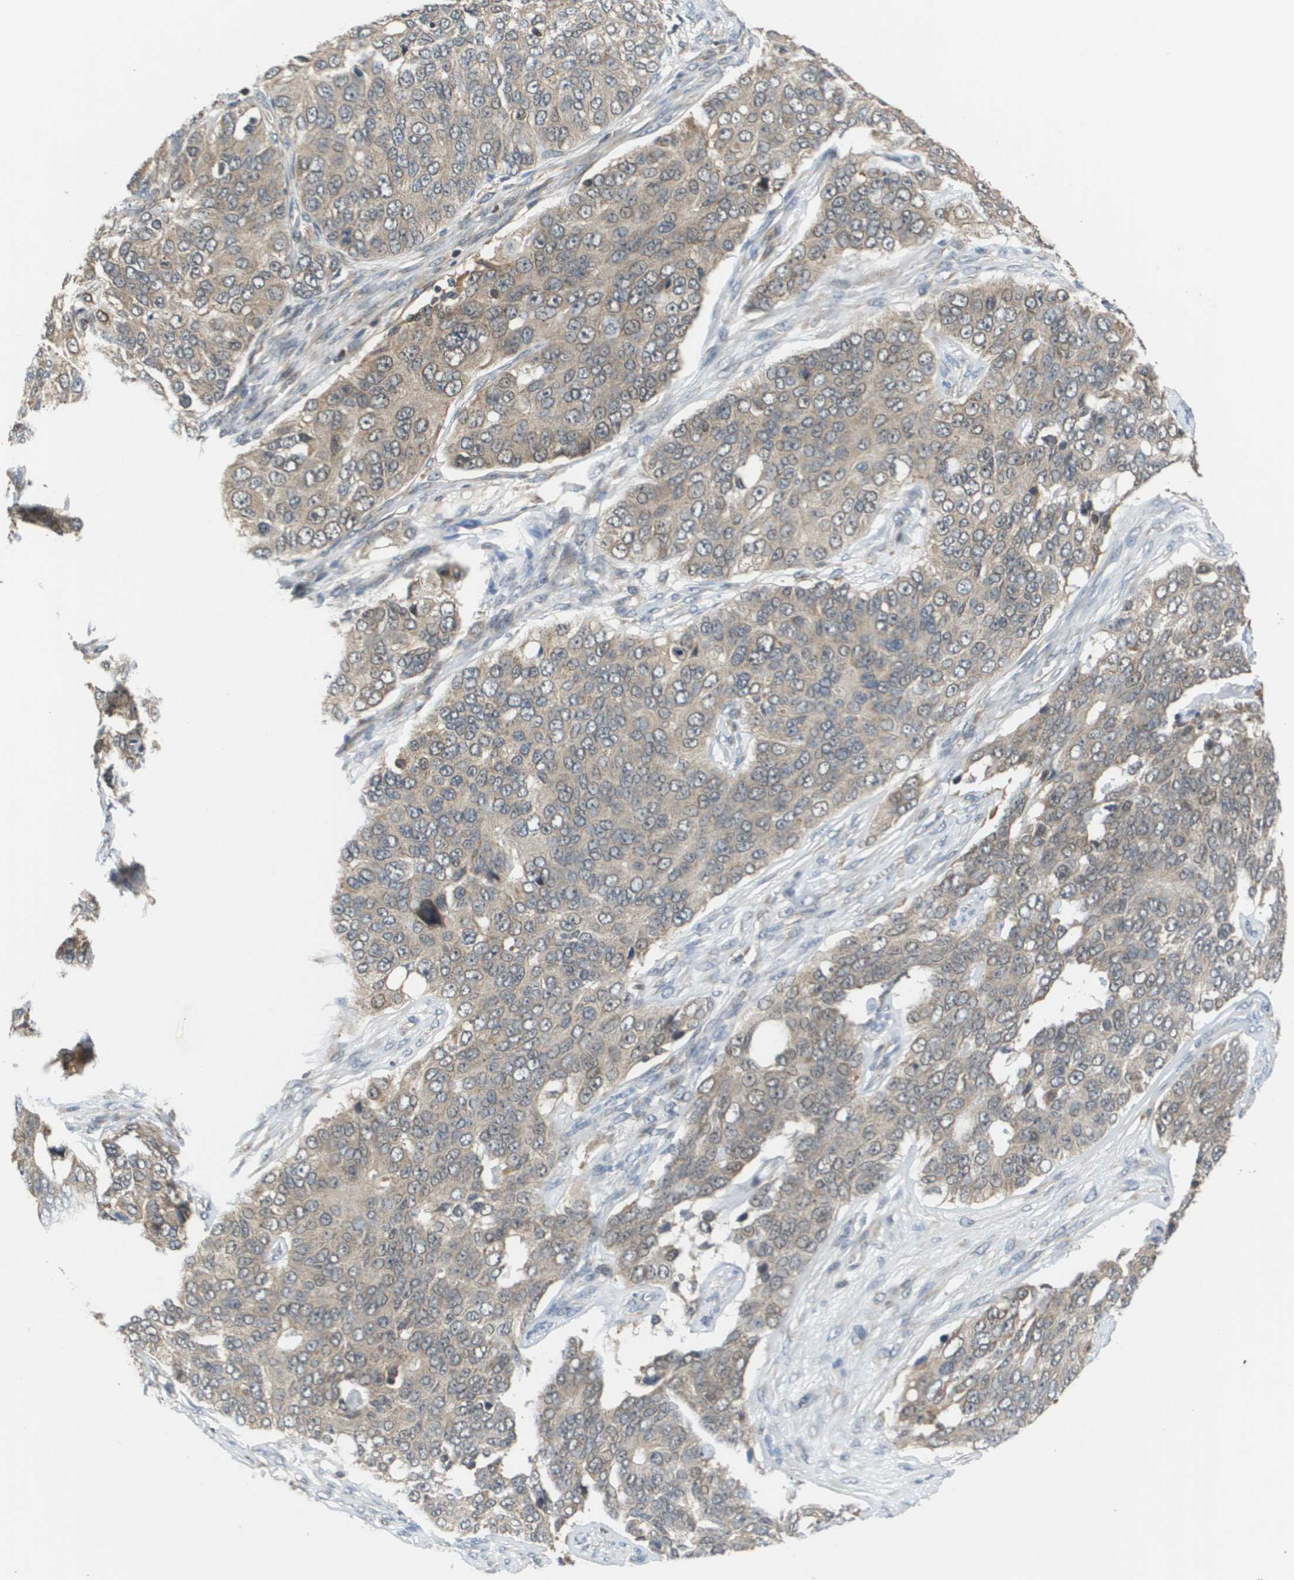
{"staining": {"intensity": "weak", "quantity": "25%-75%", "location": "cytoplasmic/membranous"}, "tissue": "ovarian cancer", "cell_type": "Tumor cells", "image_type": "cancer", "snomed": [{"axis": "morphology", "description": "Carcinoma, endometroid"}, {"axis": "topography", "description": "Ovary"}], "caption": "Immunohistochemical staining of ovarian cancer exhibits weak cytoplasmic/membranous protein staining in approximately 25%-75% of tumor cells. Immunohistochemistry stains the protein in brown and the nuclei are stained blue.", "gene": "RBM38", "patient": {"sex": "female", "age": 51}}